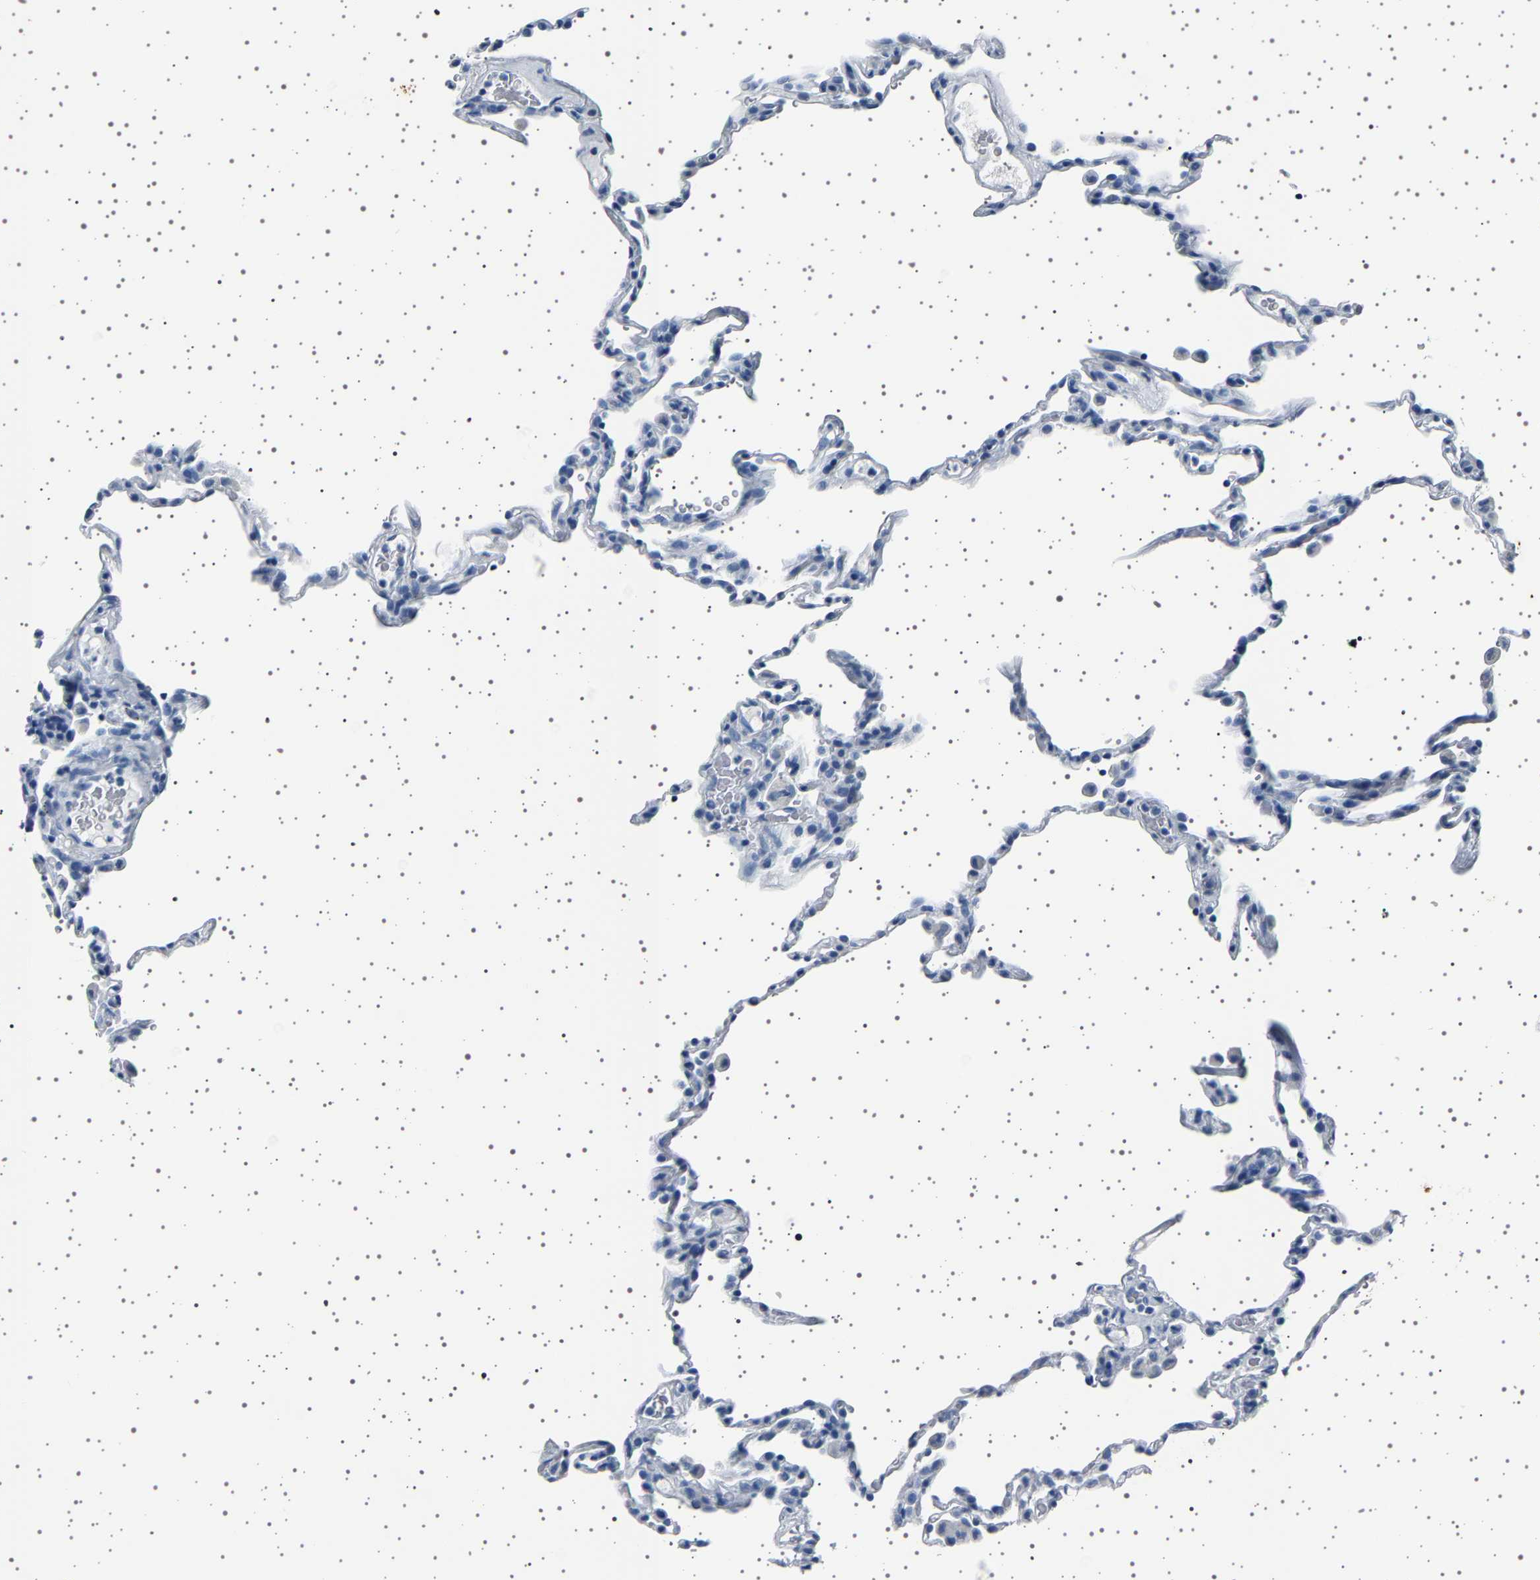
{"staining": {"intensity": "negative", "quantity": "none", "location": "none"}, "tissue": "lung", "cell_type": "Alveolar cells", "image_type": "normal", "snomed": [{"axis": "morphology", "description": "Normal tissue, NOS"}, {"axis": "topography", "description": "Lung"}], "caption": "Alveolar cells show no significant positivity in normal lung.", "gene": "TFF3", "patient": {"sex": "male", "age": 59}}